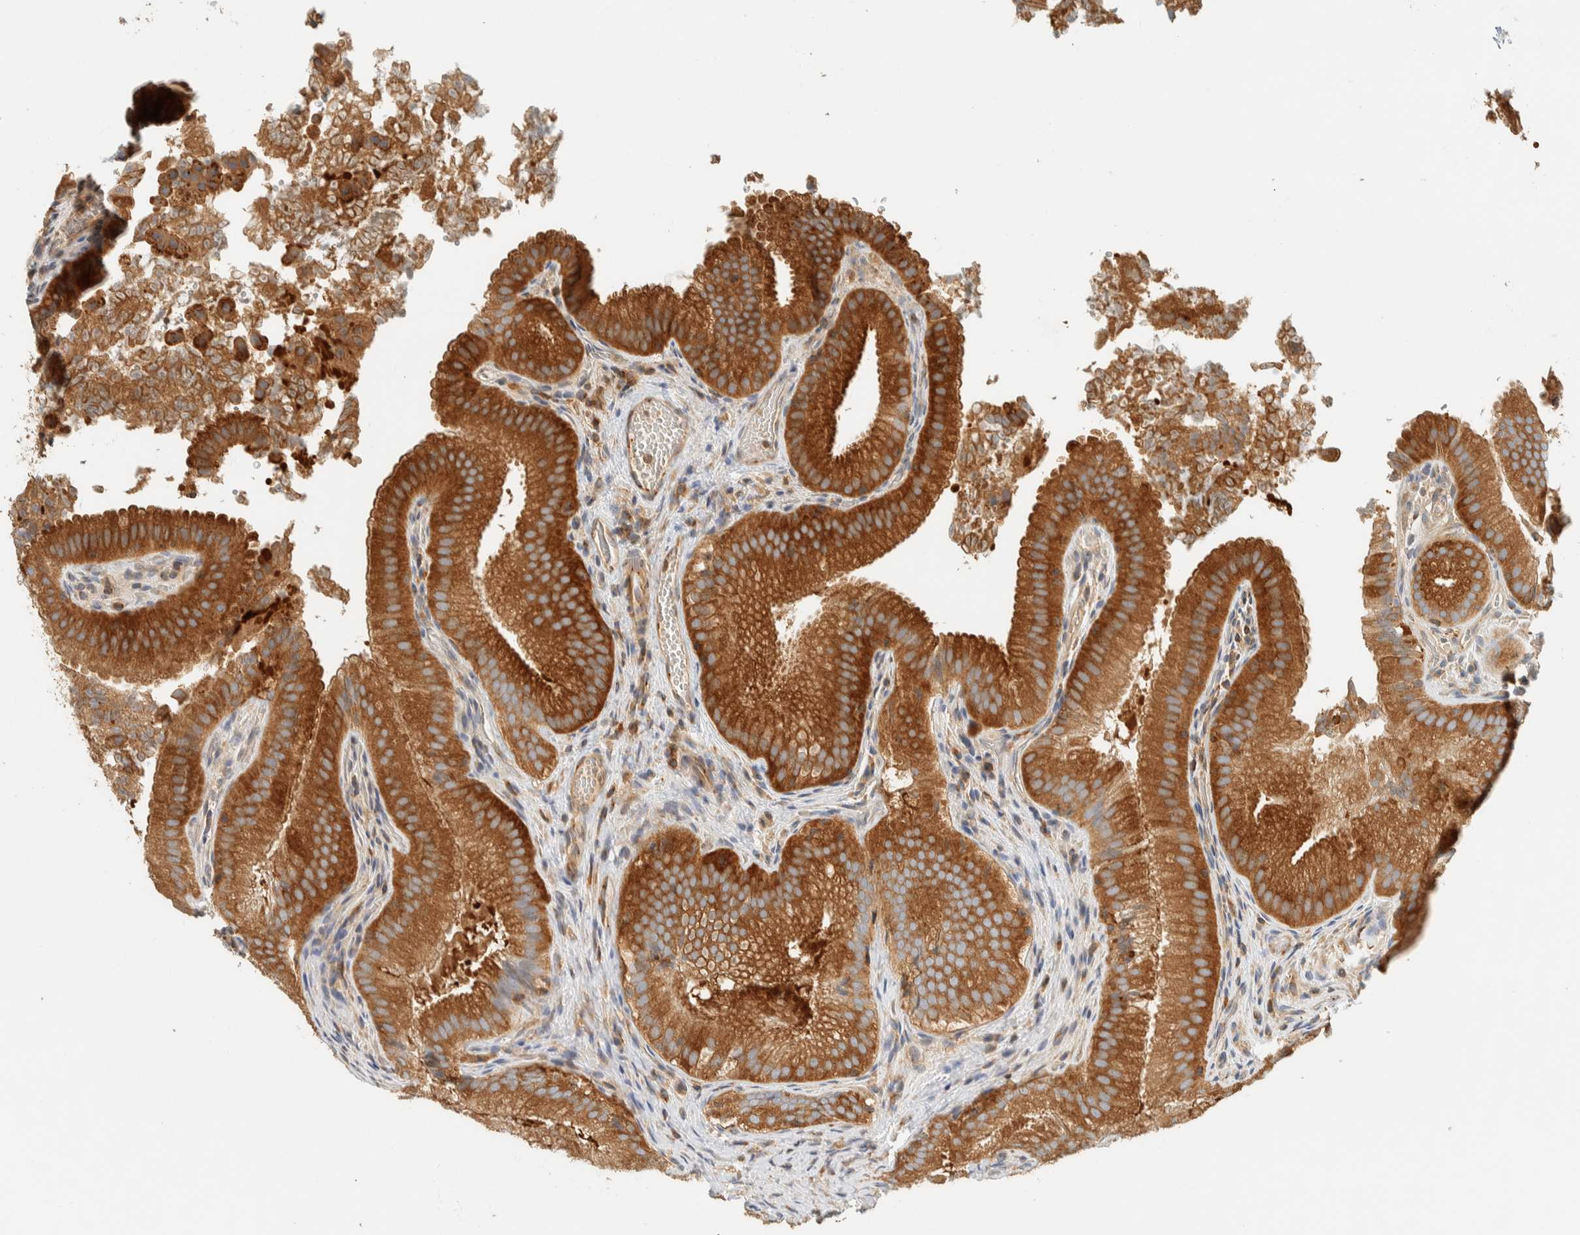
{"staining": {"intensity": "strong", "quantity": ">75%", "location": "cytoplasmic/membranous"}, "tissue": "gallbladder", "cell_type": "Glandular cells", "image_type": "normal", "snomed": [{"axis": "morphology", "description": "Normal tissue, NOS"}, {"axis": "topography", "description": "Gallbladder"}], "caption": "A high amount of strong cytoplasmic/membranous staining is appreciated in approximately >75% of glandular cells in unremarkable gallbladder. (DAB = brown stain, brightfield microscopy at high magnification).", "gene": "ARFGEF1", "patient": {"sex": "female", "age": 30}}